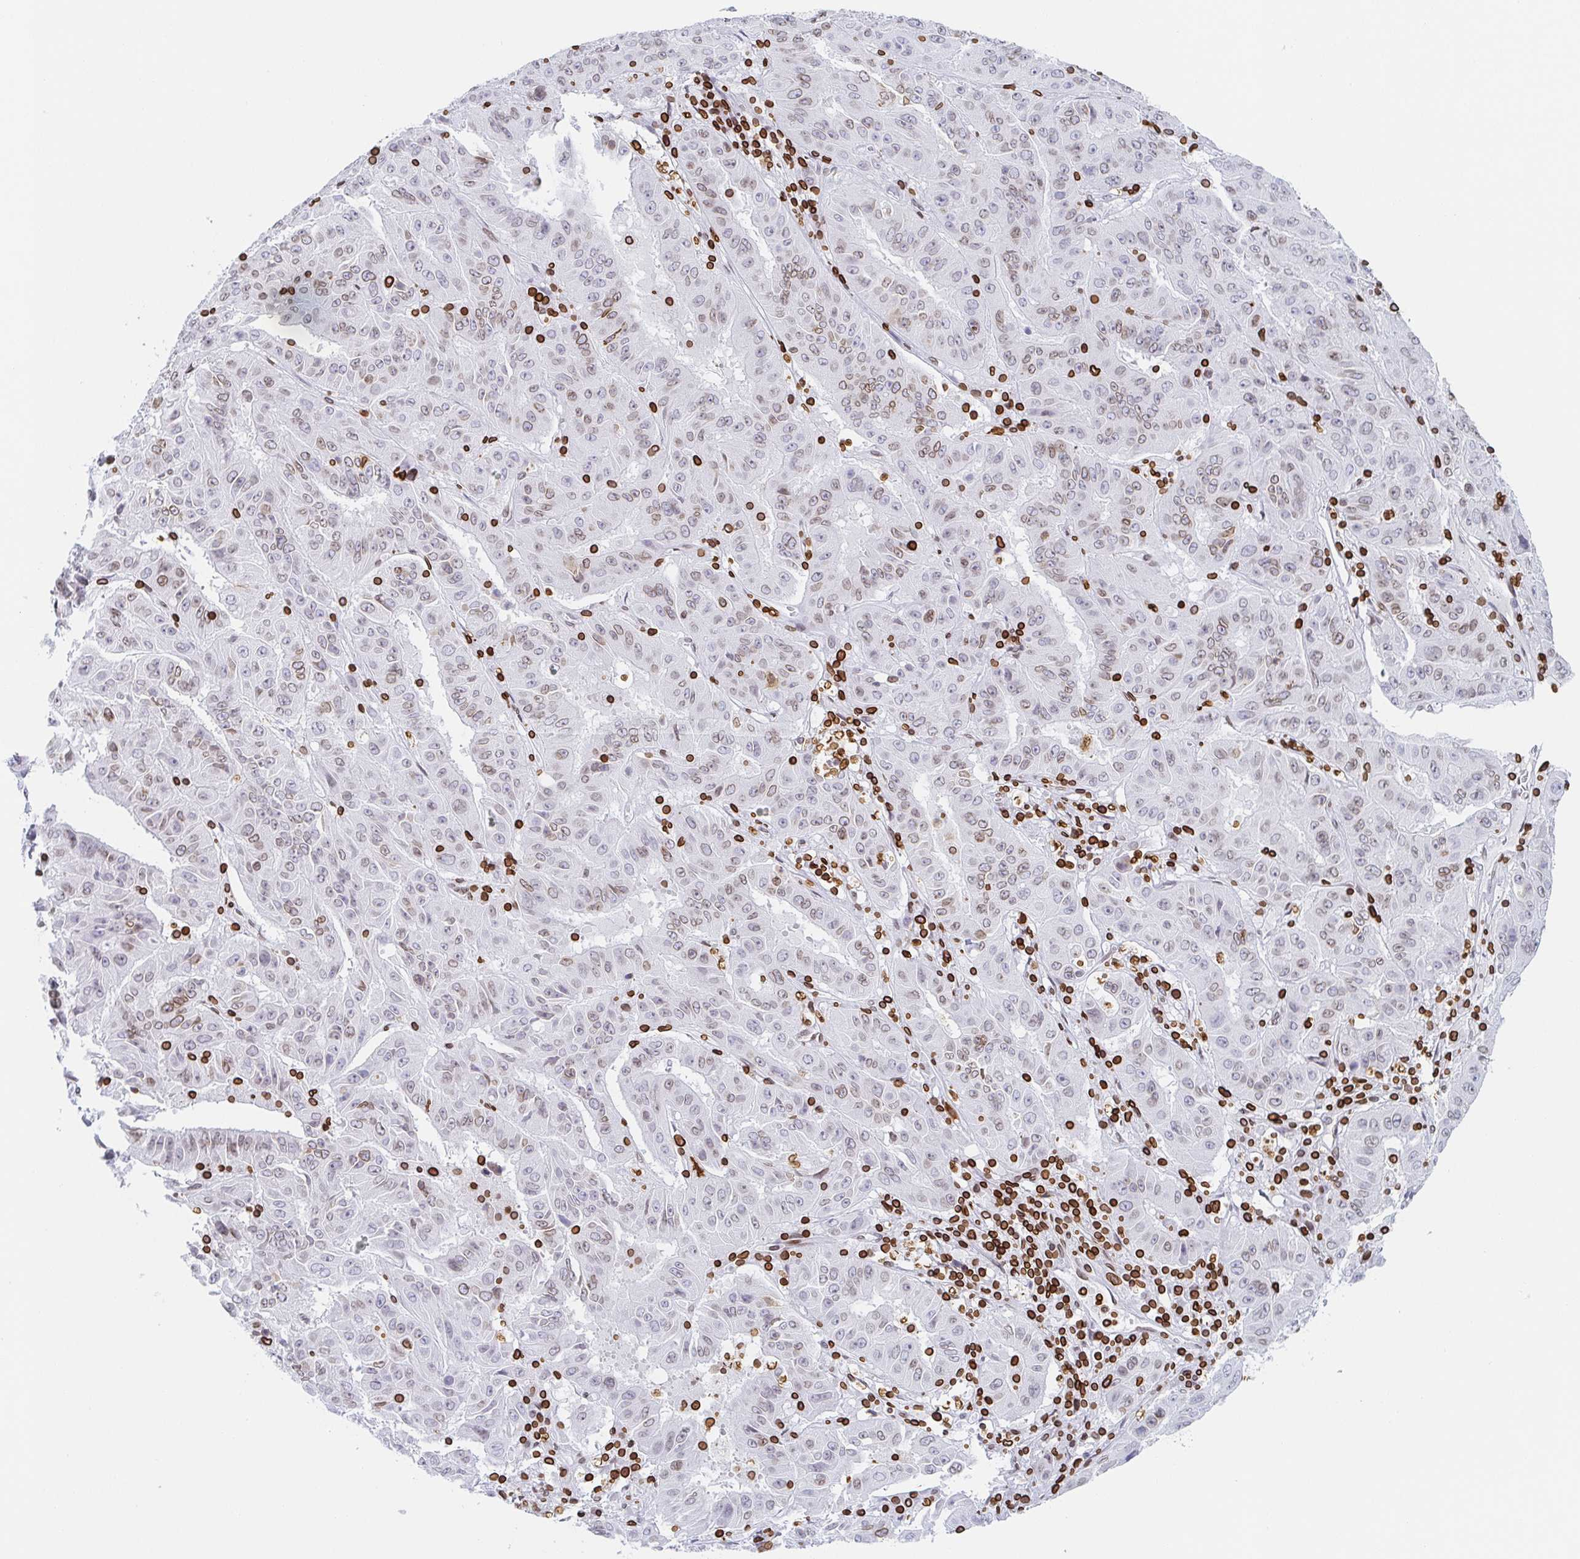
{"staining": {"intensity": "weak", "quantity": "25%-75%", "location": "cytoplasmic/membranous,nuclear"}, "tissue": "pancreatic cancer", "cell_type": "Tumor cells", "image_type": "cancer", "snomed": [{"axis": "morphology", "description": "Adenocarcinoma, NOS"}, {"axis": "topography", "description": "Pancreas"}], "caption": "Immunohistochemistry of human adenocarcinoma (pancreatic) displays low levels of weak cytoplasmic/membranous and nuclear staining in approximately 25%-75% of tumor cells. (DAB = brown stain, brightfield microscopy at high magnification).", "gene": "BTBD7", "patient": {"sex": "male", "age": 63}}